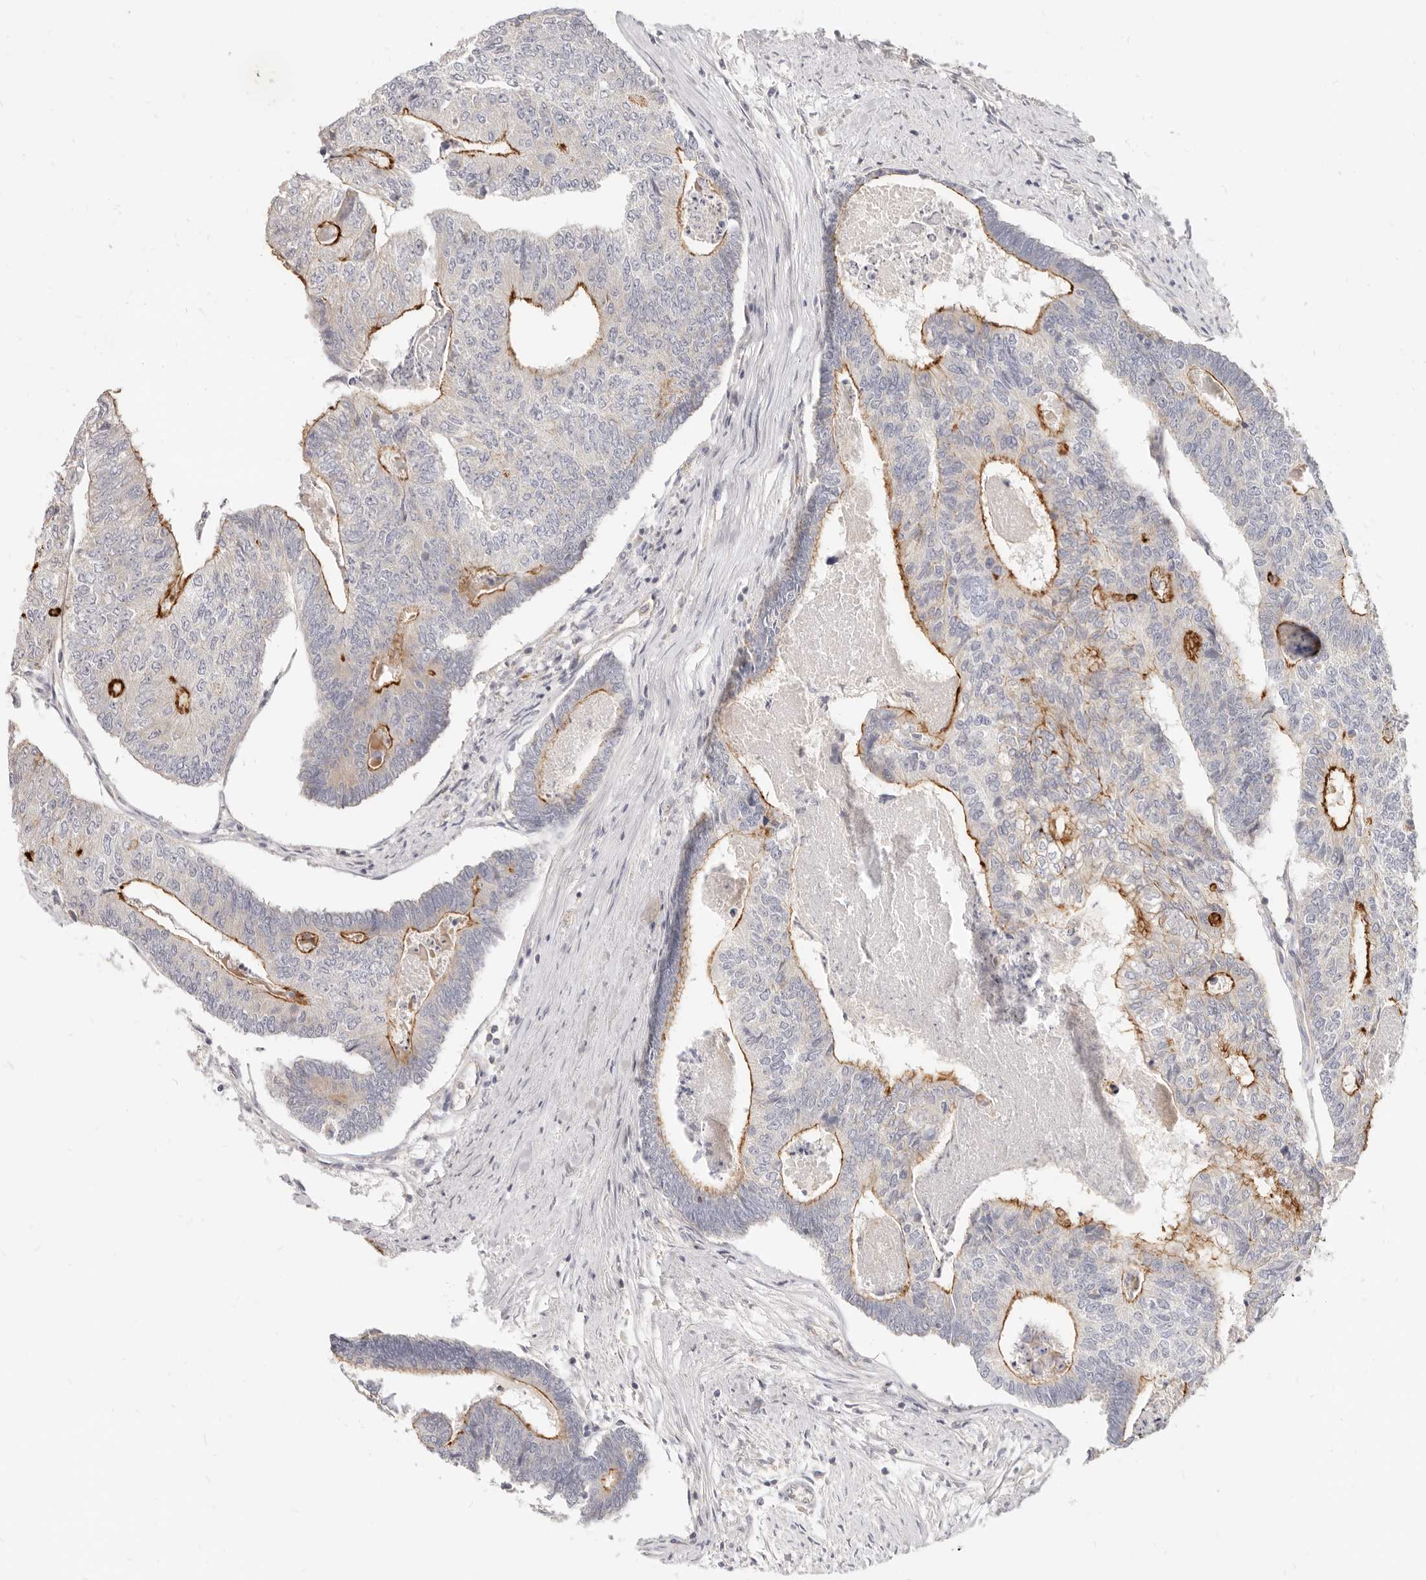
{"staining": {"intensity": "strong", "quantity": "25%-75%", "location": "cytoplasmic/membranous"}, "tissue": "colorectal cancer", "cell_type": "Tumor cells", "image_type": "cancer", "snomed": [{"axis": "morphology", "description": "Adenocarcinoma, NOS"}, {"axis": "topography", "description": "Colon"}], "caption": "Immunohistochemical staining of adenocarcinoma (colorectal) reveals high levels of strong cytoplasmic/membranous expression in approximately 25%-75% of tumor cells. (DAB = brown stain, brightfield microscopy at high magnification).", "gene": "LTB4R2", "patient": {"sex": "female", "age": 67}}